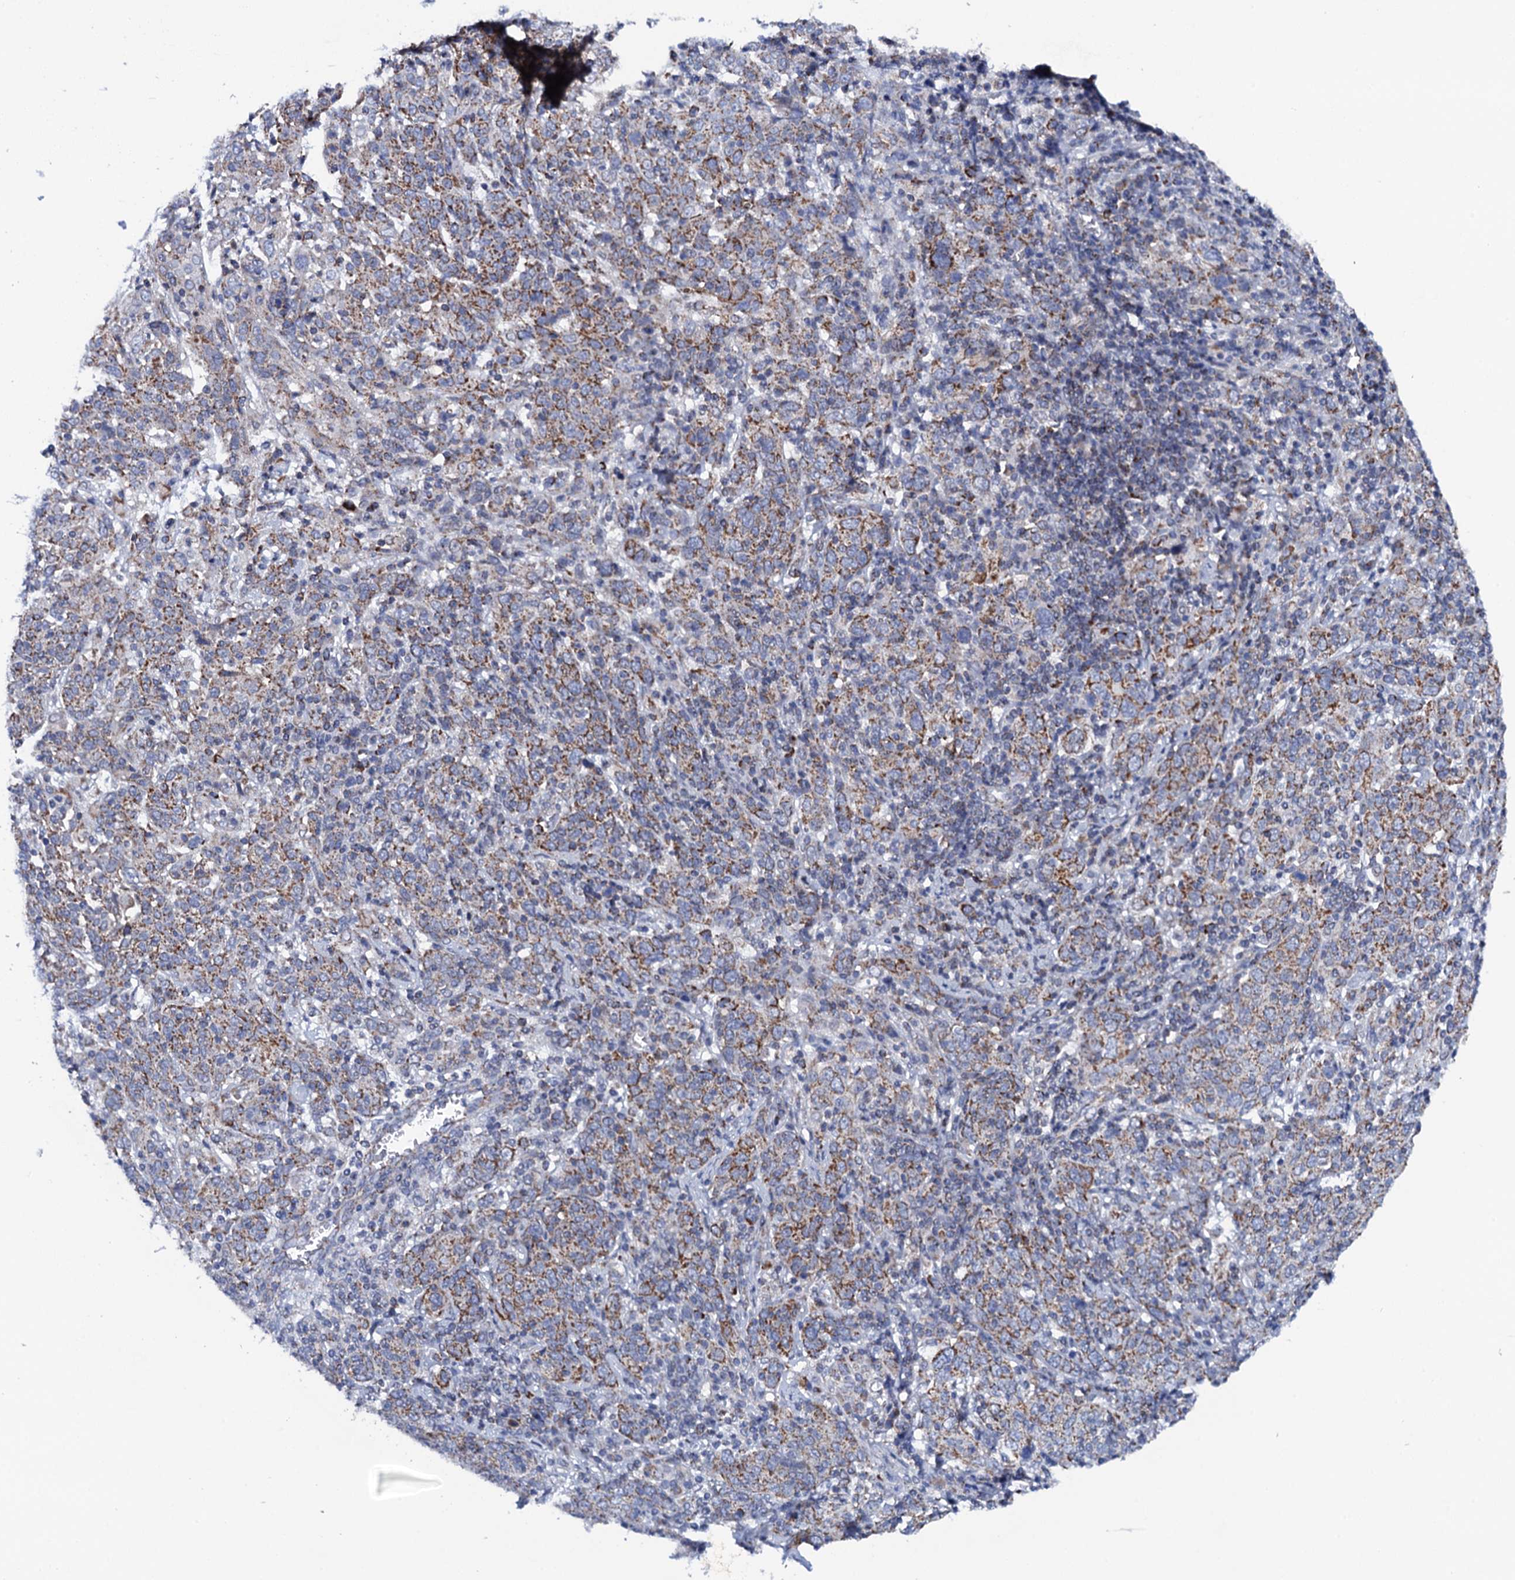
{"staining": {"intensity": "weak", "quantity": ">75%", "location": "cytoplasmic/membranous"}, "tissue": "cervical cancer", "cell_type": "Tumor cells", "image_type": "cancer", "snomed": [{"axis": "morphology", "description": "Squamous cell carcinoma, NOS"}, {"axis": "topography", "description": "Cervix"}], "caption": "DAB immunohistochemical staining of human squamous cell carcinoma (cervical) shows weak cytoplasmic/membranous protein staining in about >75% of tumor cells.", "gene": "PTCD3", "patient": {"sex": "female", "age": 67}}